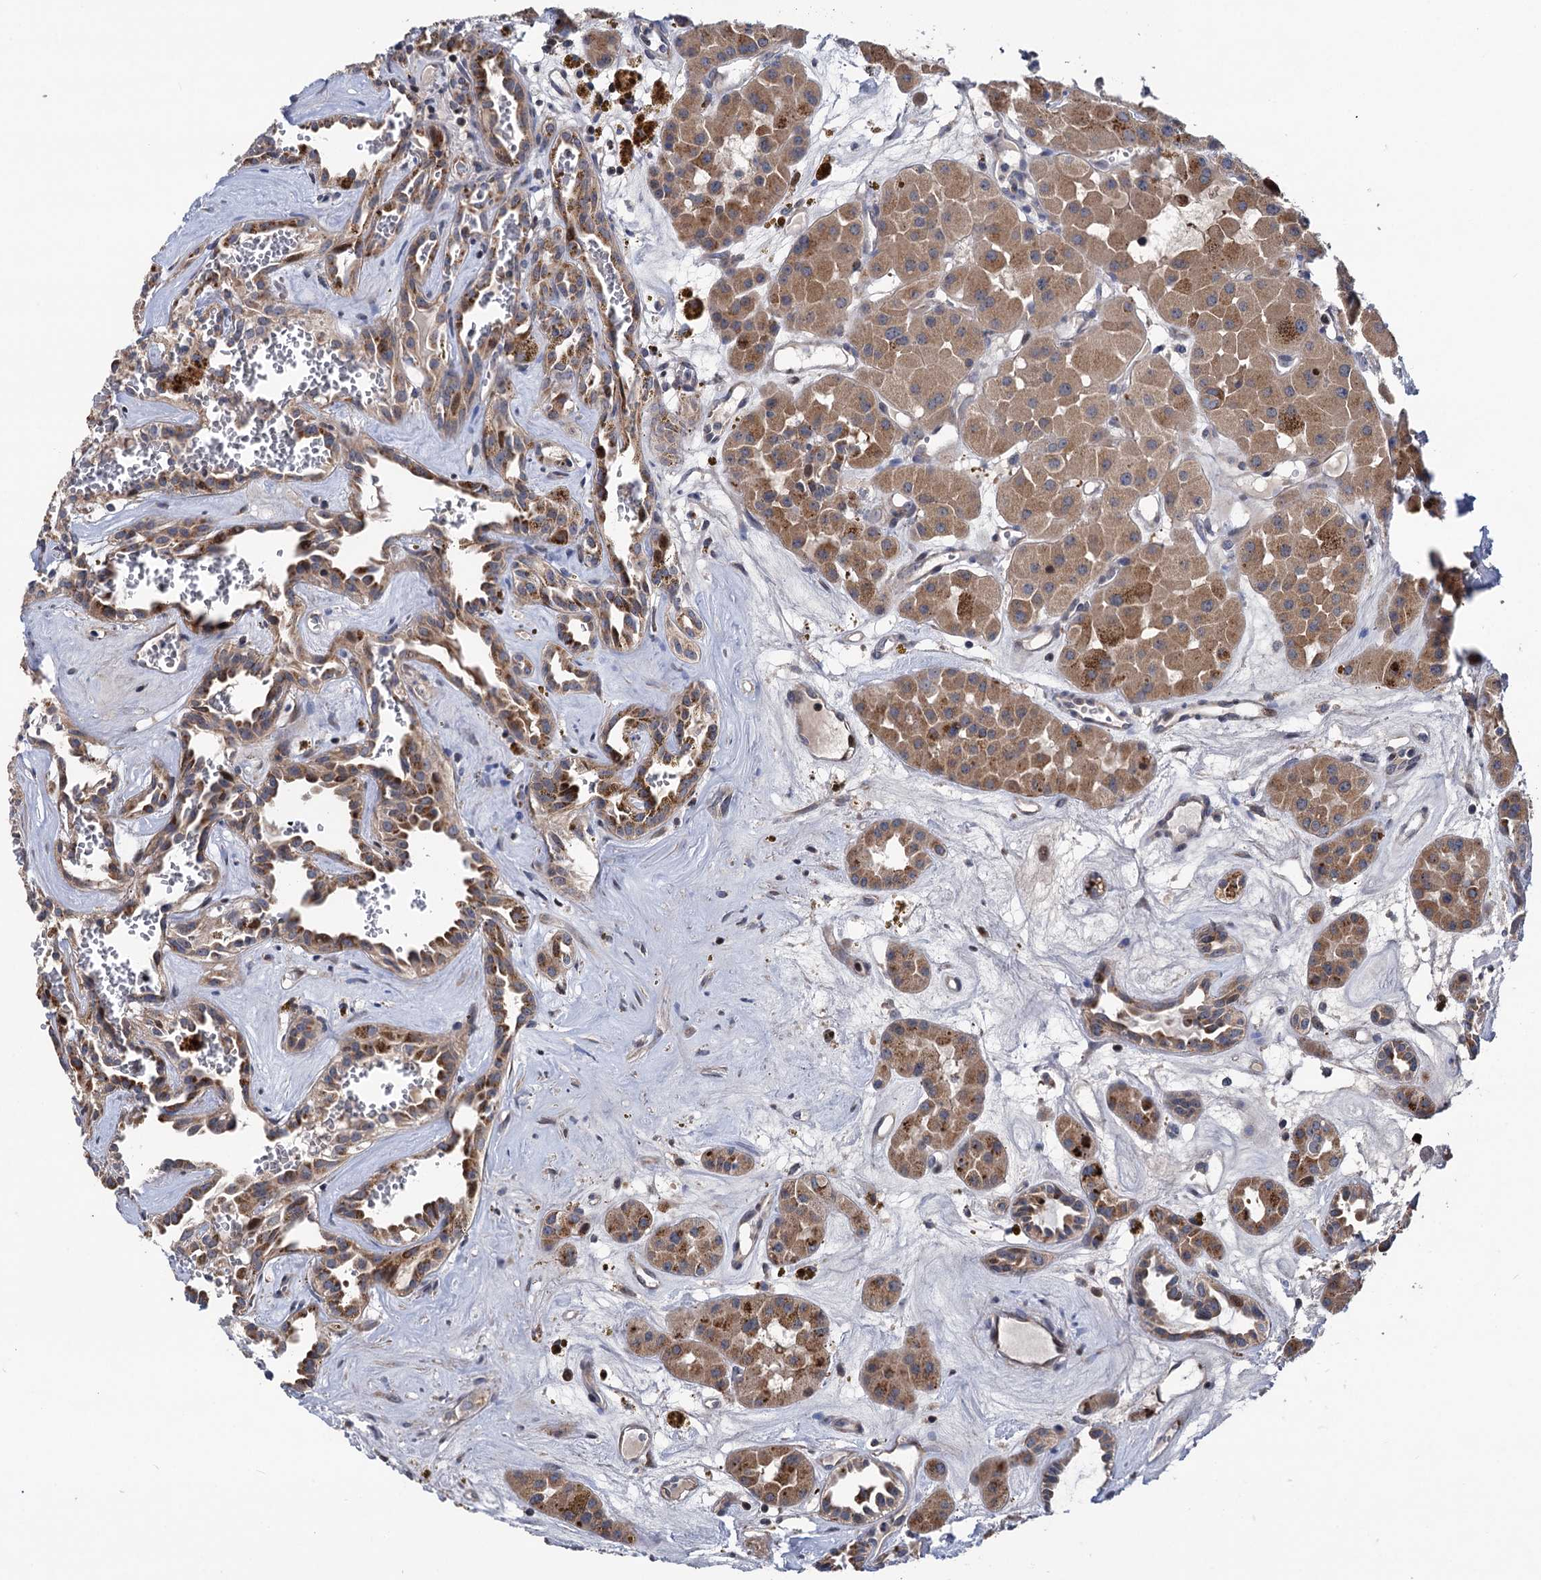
{"staining": {"intensity": "moderate", "quantity": ">75%", "location": "cytoplasmic/membranous"}, "tissue": "renal cancer", "cell_type": "Tumor cells", "image_type": "cancer", "snomed": [{"axis": "morphology", "description": "Carcinoma, NOS"}, {"axis": "topography", "description": "Kidney"}], "caption": "Protein expression analysis of human renal cancer (carcinoma) reveals moderate cytoplasmic/membranous positivity in about >75% of tumor cells.", "gene": "UBR1", "patient": {"sex": "female", "age": 75}}